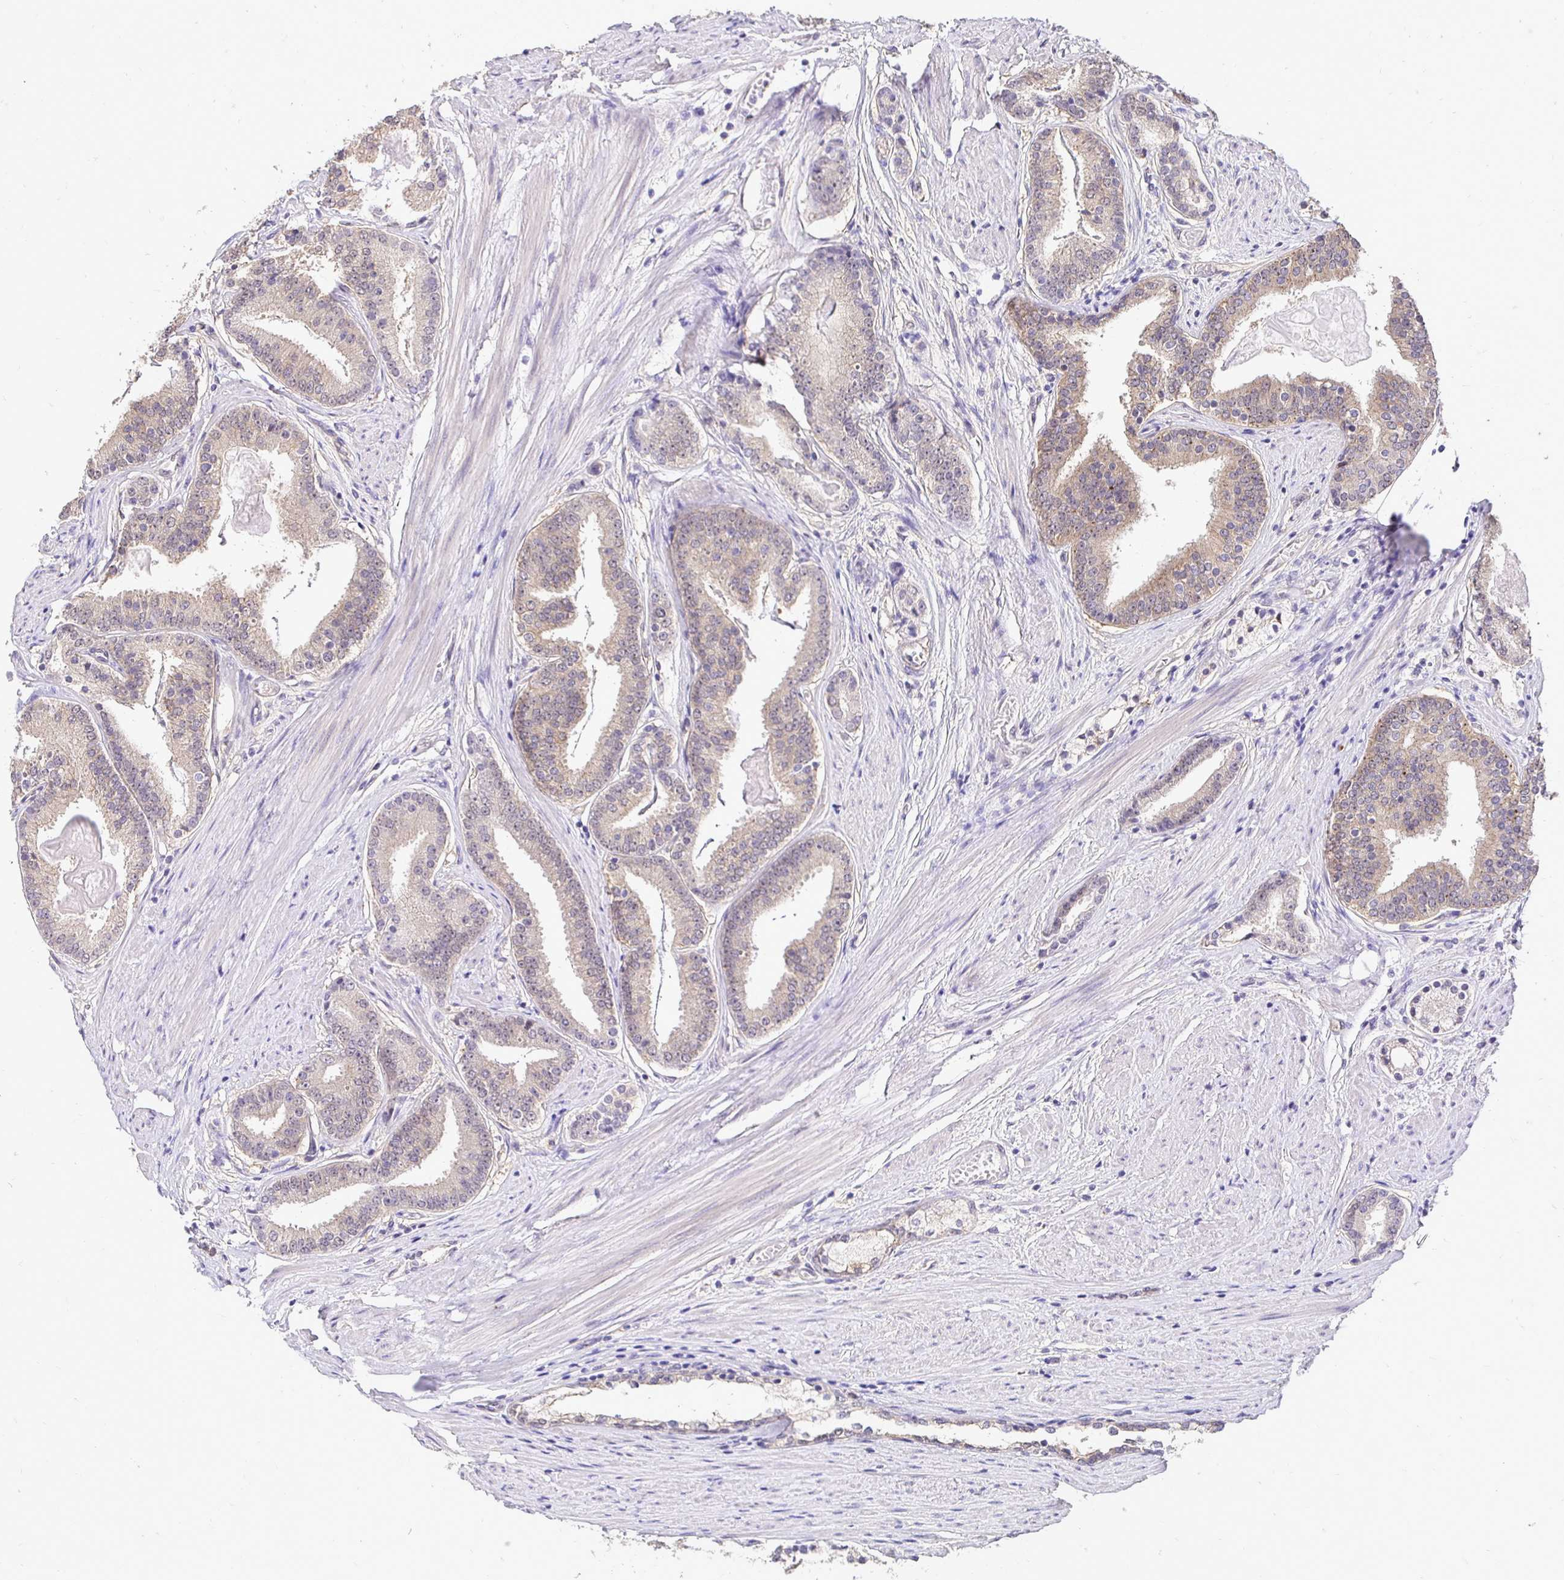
{"staining": {"intensity": "weak", "quantity": "<25%", "location": "cytoplasmic/membranous"}, "tissue": "prostate cancer", "cell_type": "Tumor cells", "image_type": "cancer", "snomed": [{"axis": "morphology", "description": "Adenocarcinoma, High grade"}, {"axis": "topography", "description": "Prostate"}], "caption": "Immunohistochemical staining of prostate cancer demonstrates no significant expression in tumor cells.", "gene": "SLC9A1", "patient": {"sex": "male", "age": 63}}